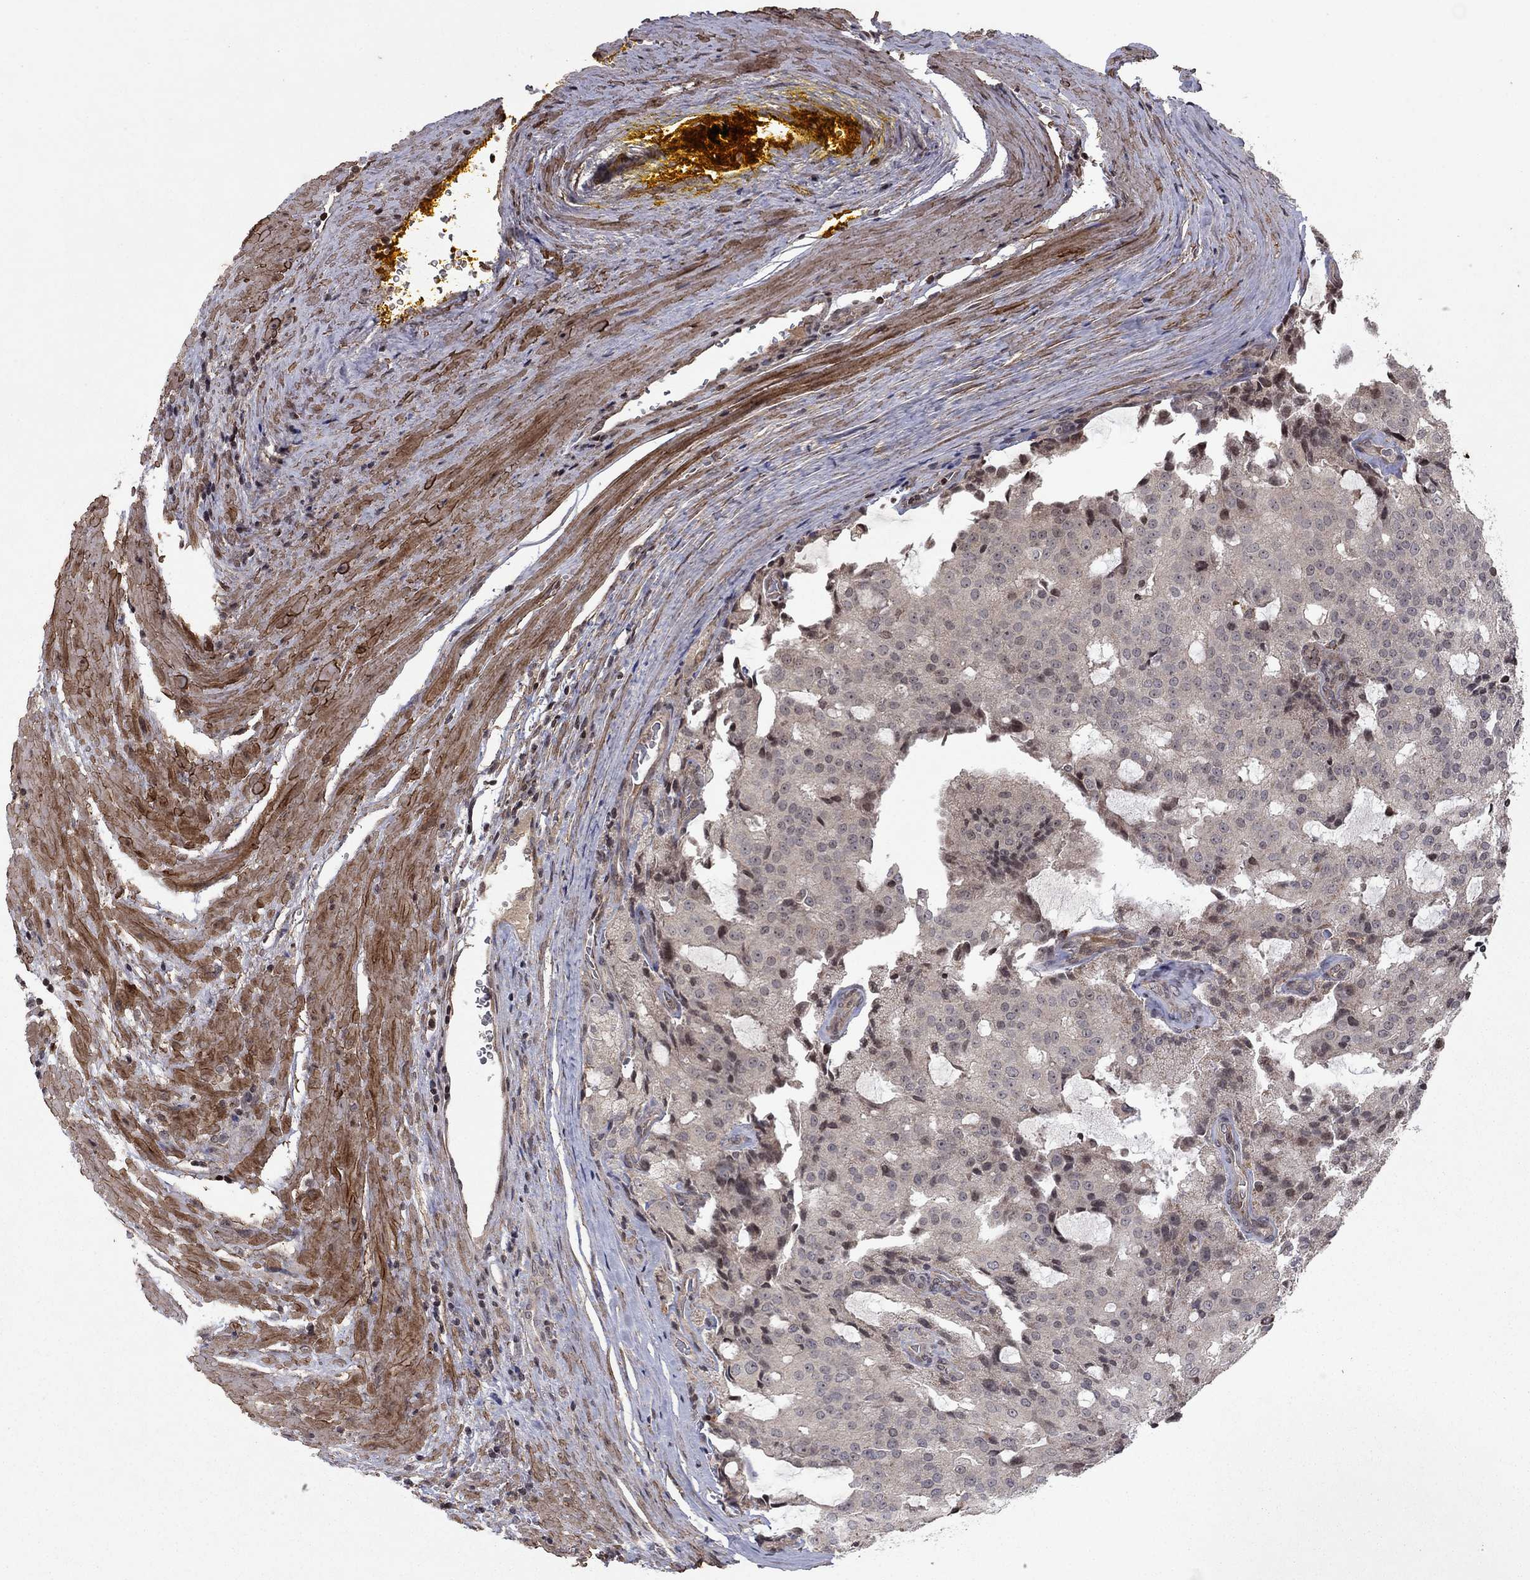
{"staining": {"intensity": "negative", "quantity": "none", "location": "none"}, "tissue": "prostate cancer", "cell_type": "Tumor cells", "image_type": "cancer", "snomed": [{"axis": "morphology", "description": "Adenocarcinoma, NOS"}, {"axis": "topography", "description": "Prostate and seminal vesicle, NOS"}, {"axis": "topography", "description": "Prostate"}], "caption": "This is an immunohistochemistry (IHC) image of human prostate adenocarcinoma. There is no positivity in tumor cells.", "gene": "SORBS1", "patient": {"sex": "male", "age": 67}}